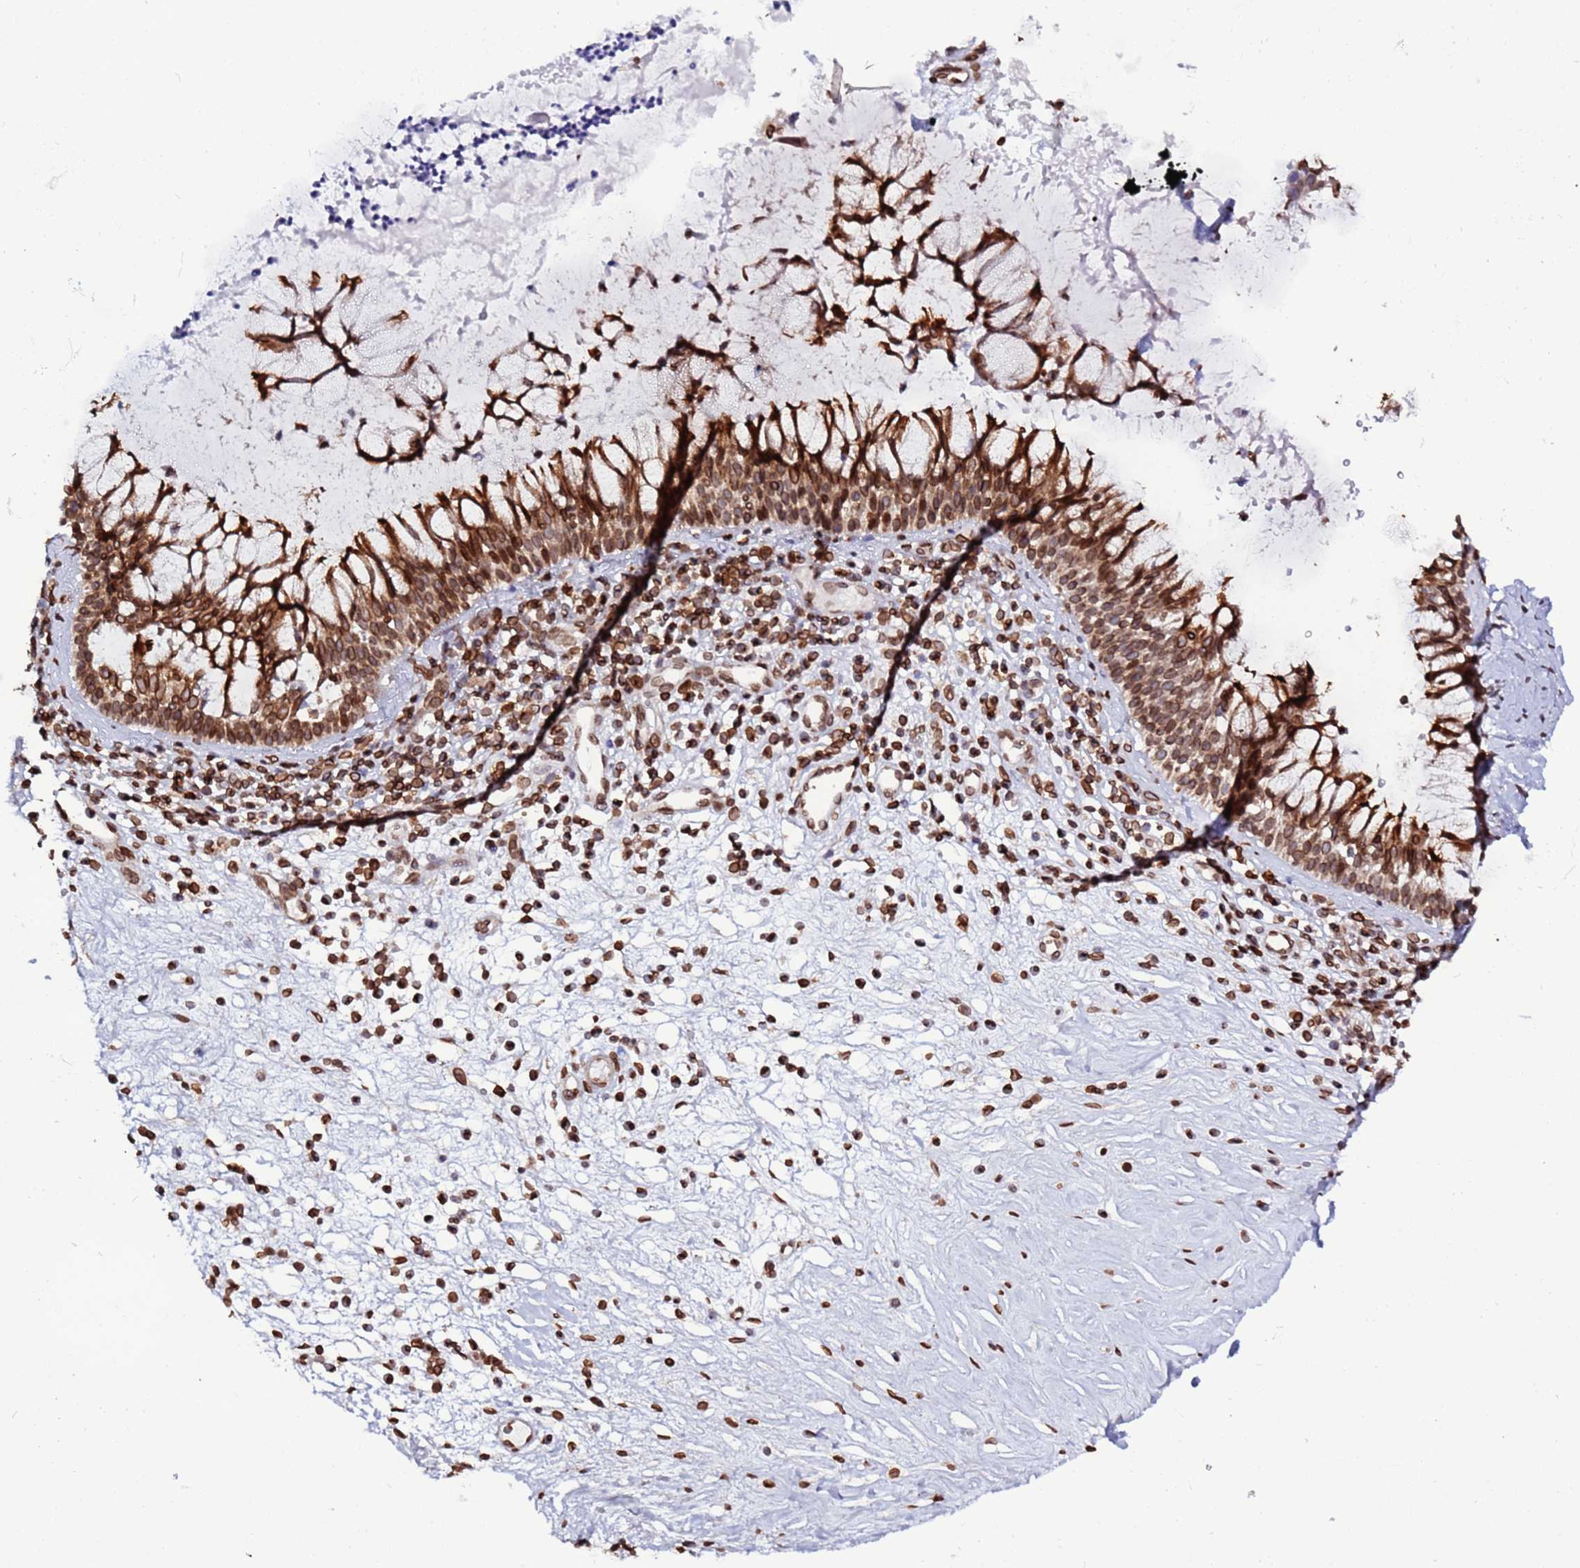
{"staining": {"intensity": "strong", "quantity": ">75%", "location": "cytoplasmic/membranous,nuclear"}, "tissue": "nasopharynx", "cell_type": "Respiratory epithelial cells", "image_type": "normal", "snomed": [{"axis": "morphology", "description": "Normal tissue, NOS"}, {"axis": "morphology", "description": "Inflammation, NOS"}, {"axis": "topography", "description": "Nasopharynx"}], "caption": "Immunohistochemistry micrograph of normal nasopharynx stained for a protein (brown), which displays high levels of strong cytoplasmic/membranous,nuclear positivity in approximately >75% of respiratory epithelial cells.", "gene": "TOR1AIP1", "patient": {"sex": "male", "age": 70}}